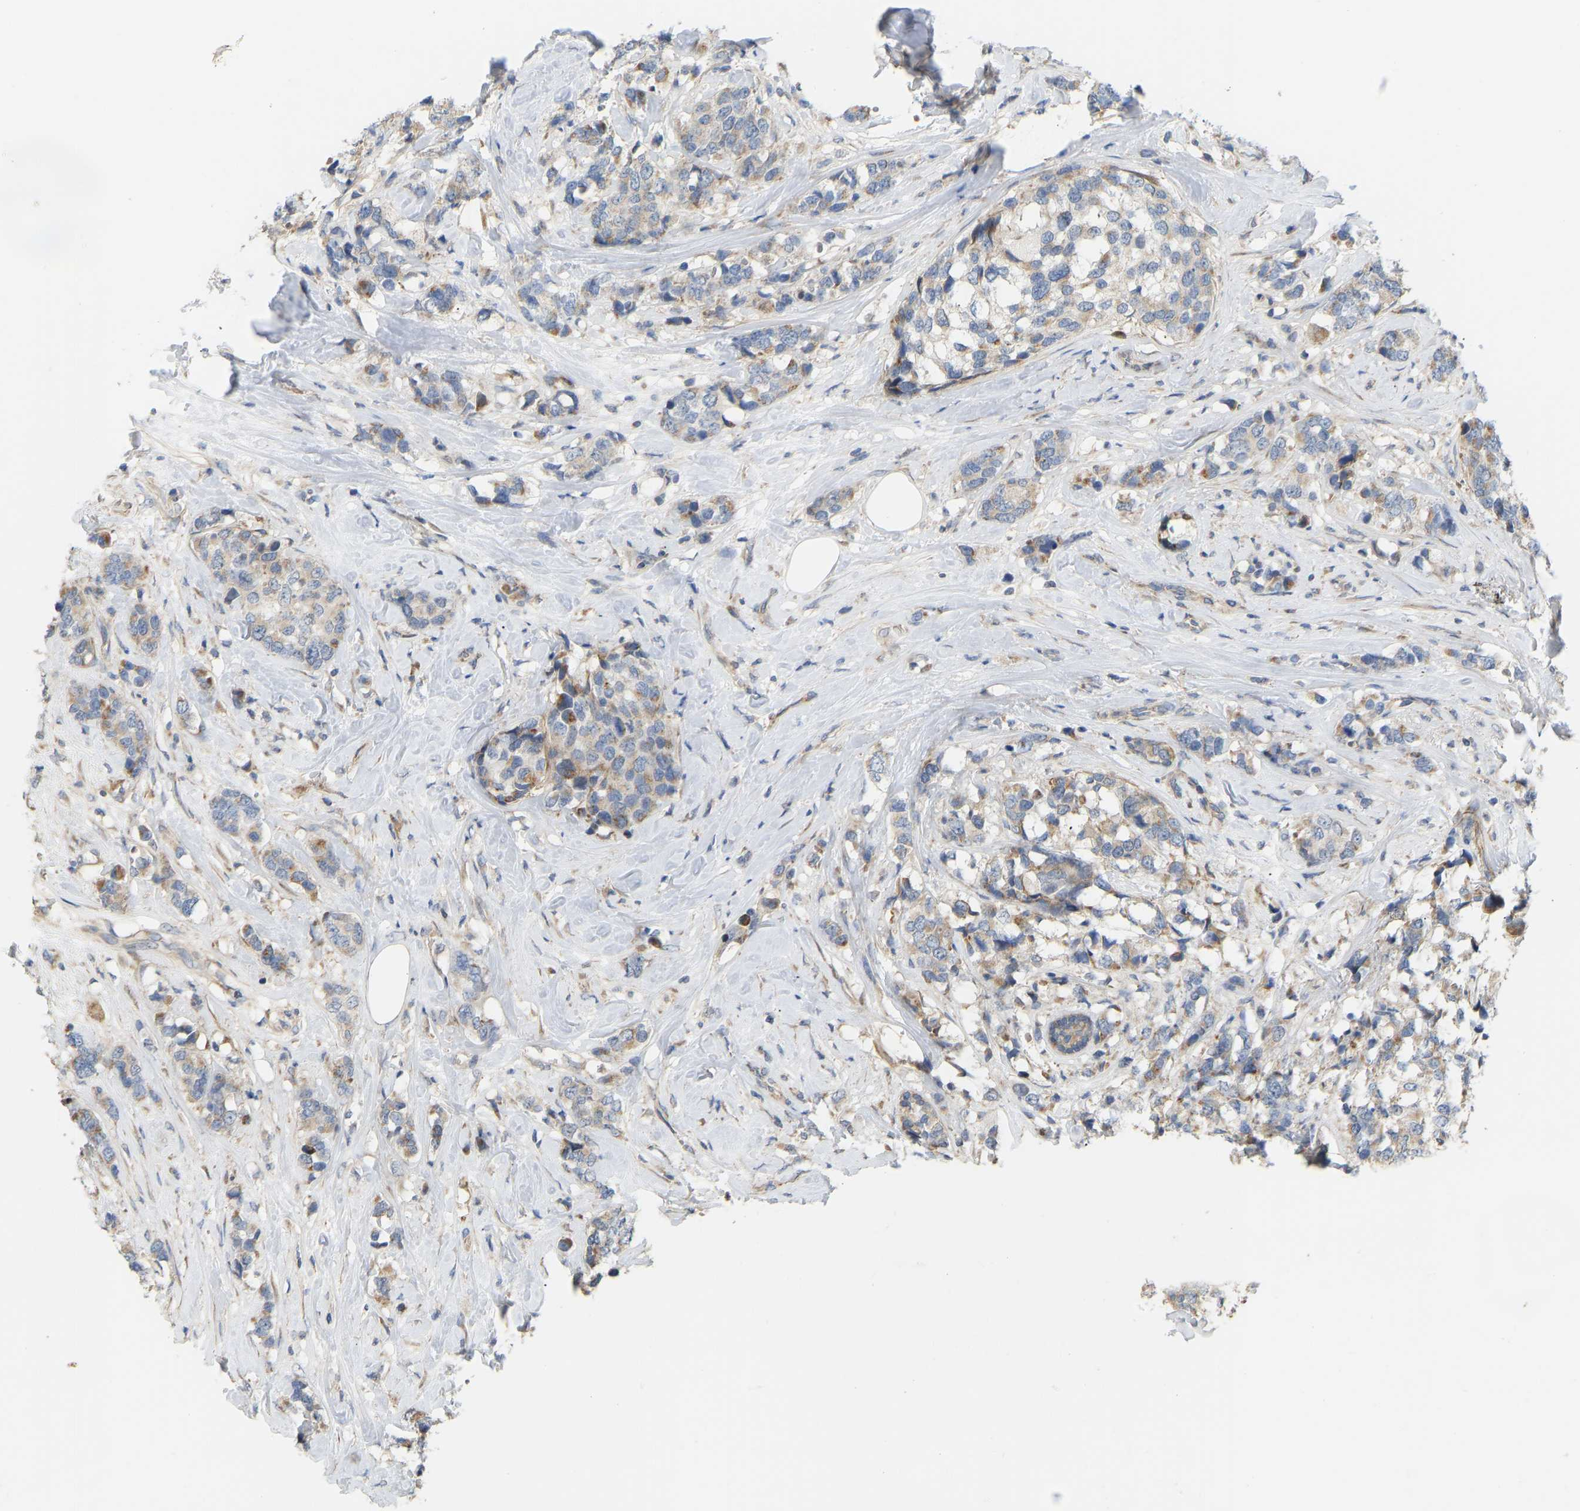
{"staining": {"intensity": "weak", "quantity": "25%-75%", "location": "cytoplasmic/membranous"}, "tissue": "breast cancer", "cell_type": "Tumor cells", "image_type": "cancer", "snomed": [{"axis": "morphology", "description": "Lobular carcinoma"}, {"axis": "topography", "description": "Breast"}], "caption": "An image of lobular carcinoma (breast) stained for a protein displays weak cytoplasmic/membranous brown staining in tumor cells.", "gene": "HACD2", "patient": {"sex": "female", "age": 59}}